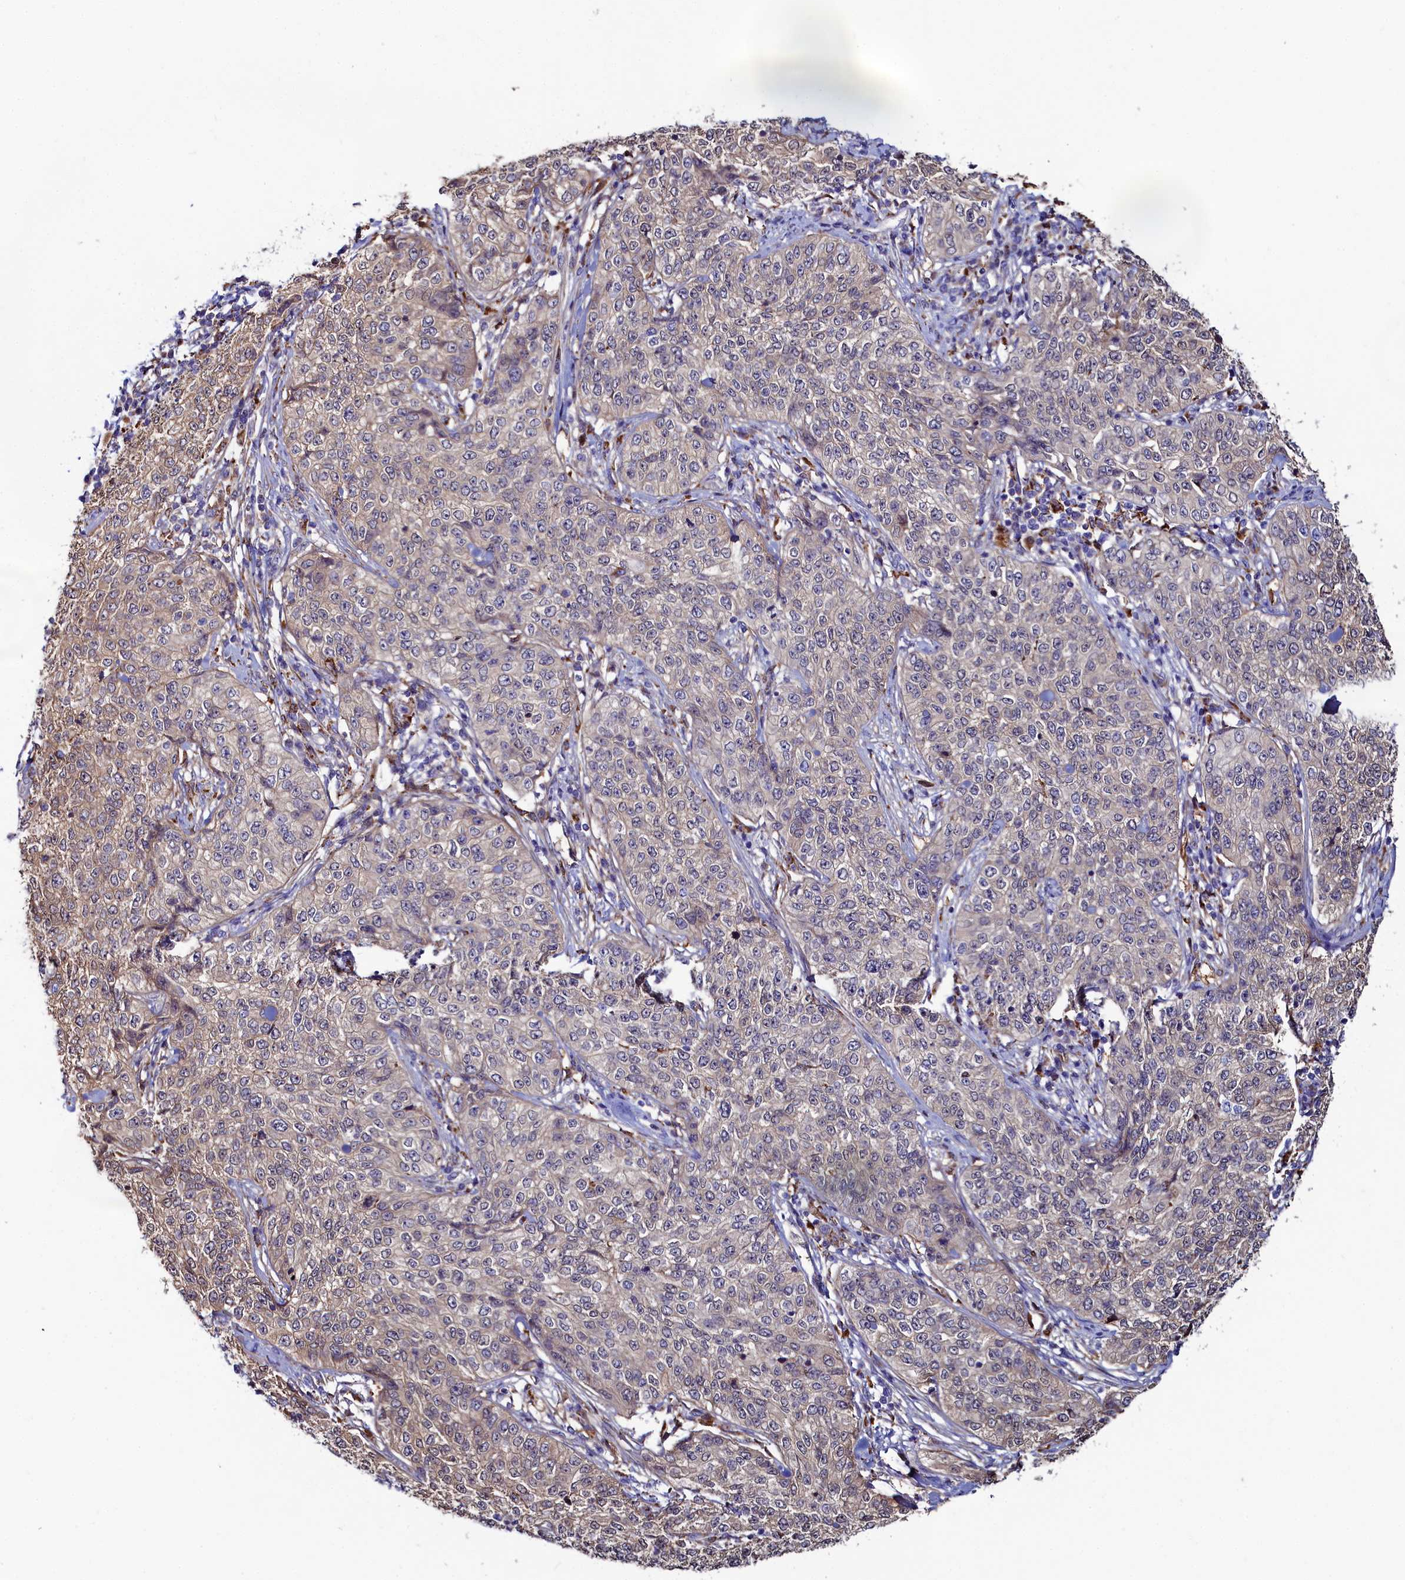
{"staining": {"intensity": "negative", "quantity": "none", "location": "none"}, "tissue": "cervical cancer", "cell_type": "Tumor cells", "image_type": "cancer", "snomed": [{"axis": "morphology", "description": "Squamous cell carcinoma, NOS"}, {"axis": "topography", "description": "Cervix"}], "caption": "High magnification brightfield microscopy of squamous cell carcinoma (cervical) stained with DAB (3,3'-diaminobenzidine) (brown) and counterstained with hematoxylin (blue): tumor cells show no significant expression.", "gene": "ASTE1", "patient": {"sex": "female", "age": 35}}